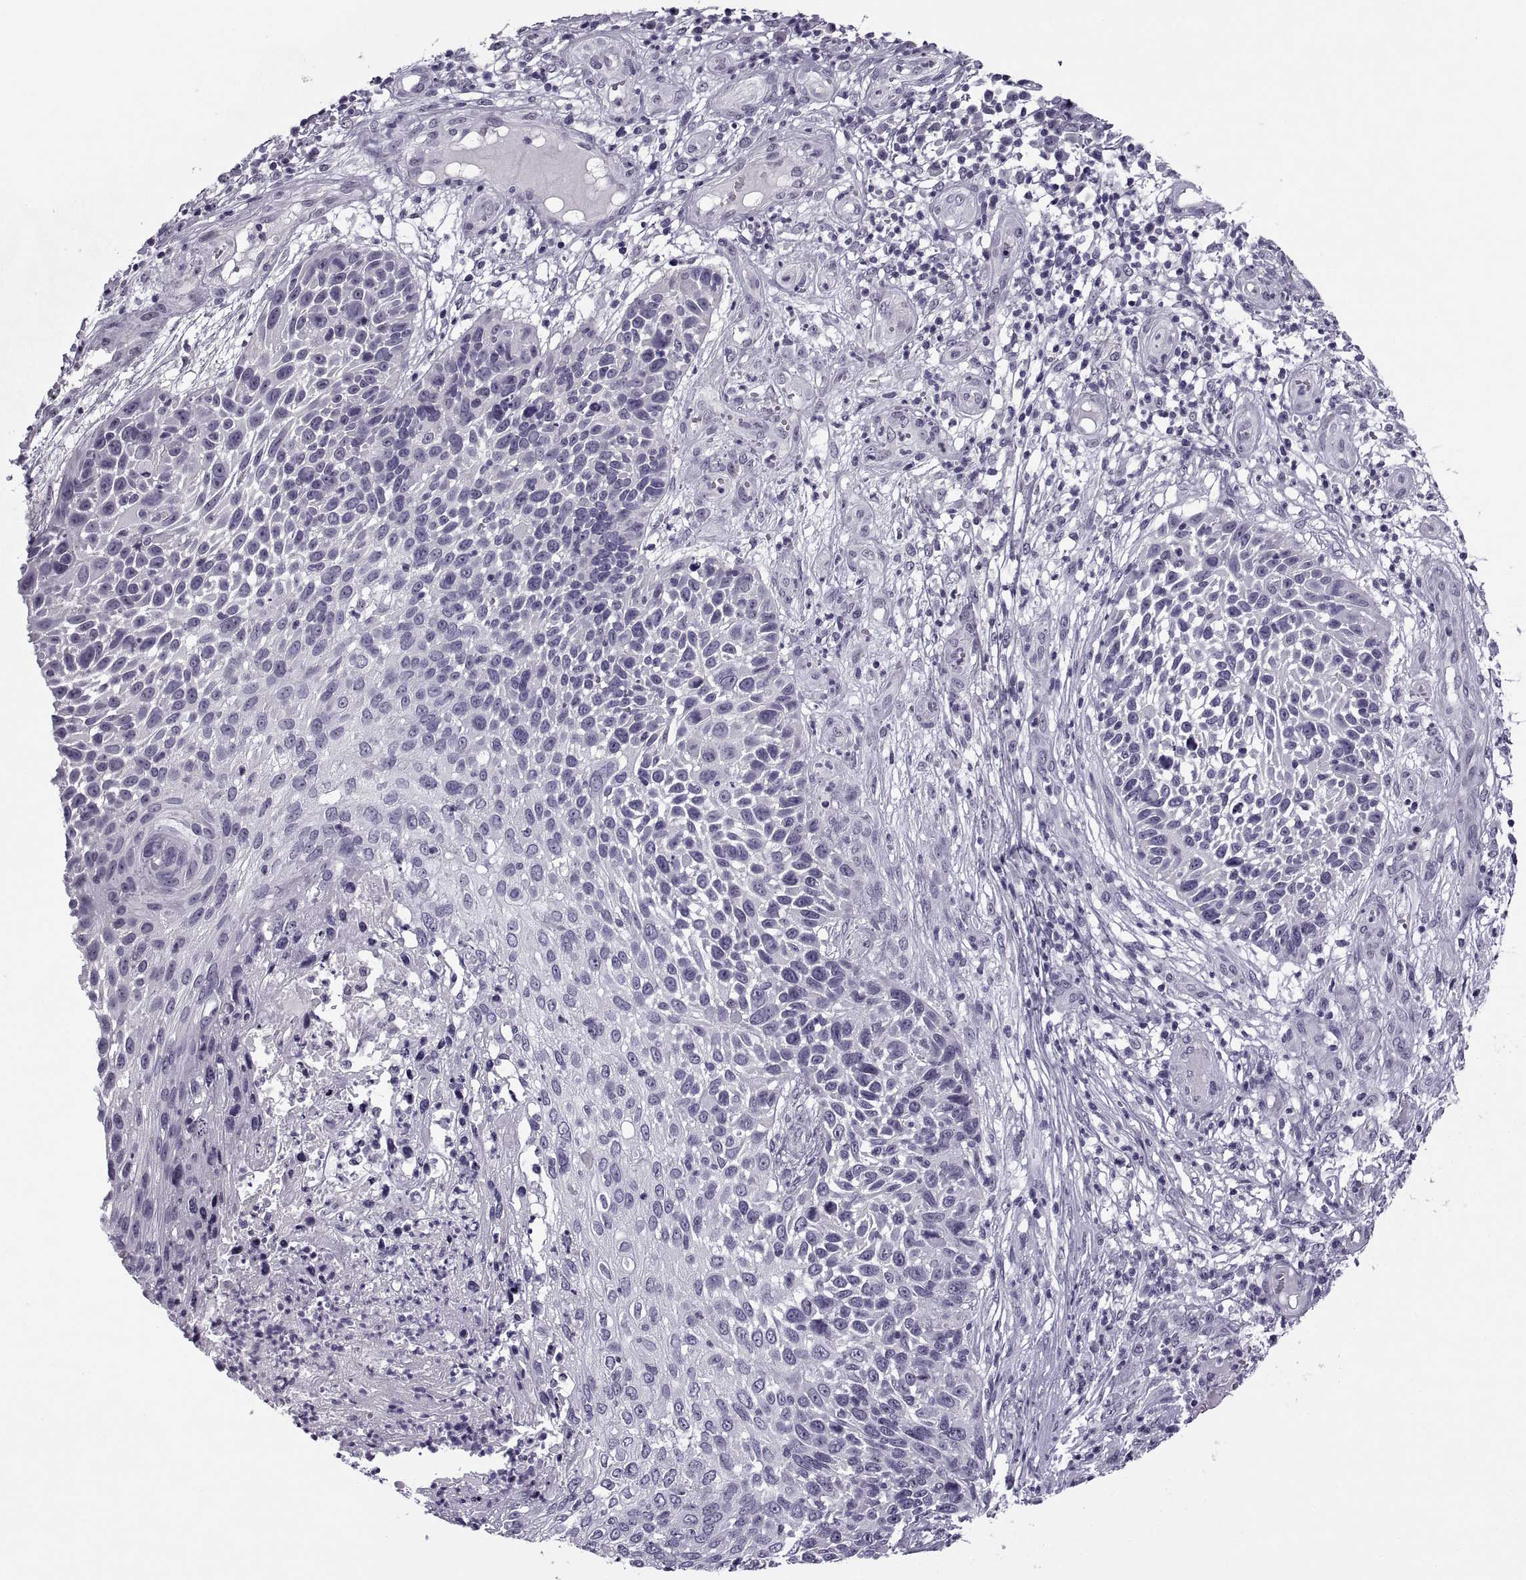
{"staining": {"intensity": "negative", "quantity": "none", "location": "none"}, "tissue": "skin cancer", "cell_type": "Tumor cells", "image_type": "cancer", "snomed": [{"axis": "morphology", "description": "Squamous cell carcinoma, NOS"}, {"axis": "topography", "description": "Skin"}], "caption": "Immunohistochemical staining of skin cancer (squamous cell carcinoma) shows no significant staining in tumor cells. The staining is performed using DAB brown chromogen with nuclei counter-stained in using hematoxylin.", "gene": "TBC1D3G", "patient": {"sex": "male", "age": 92}}